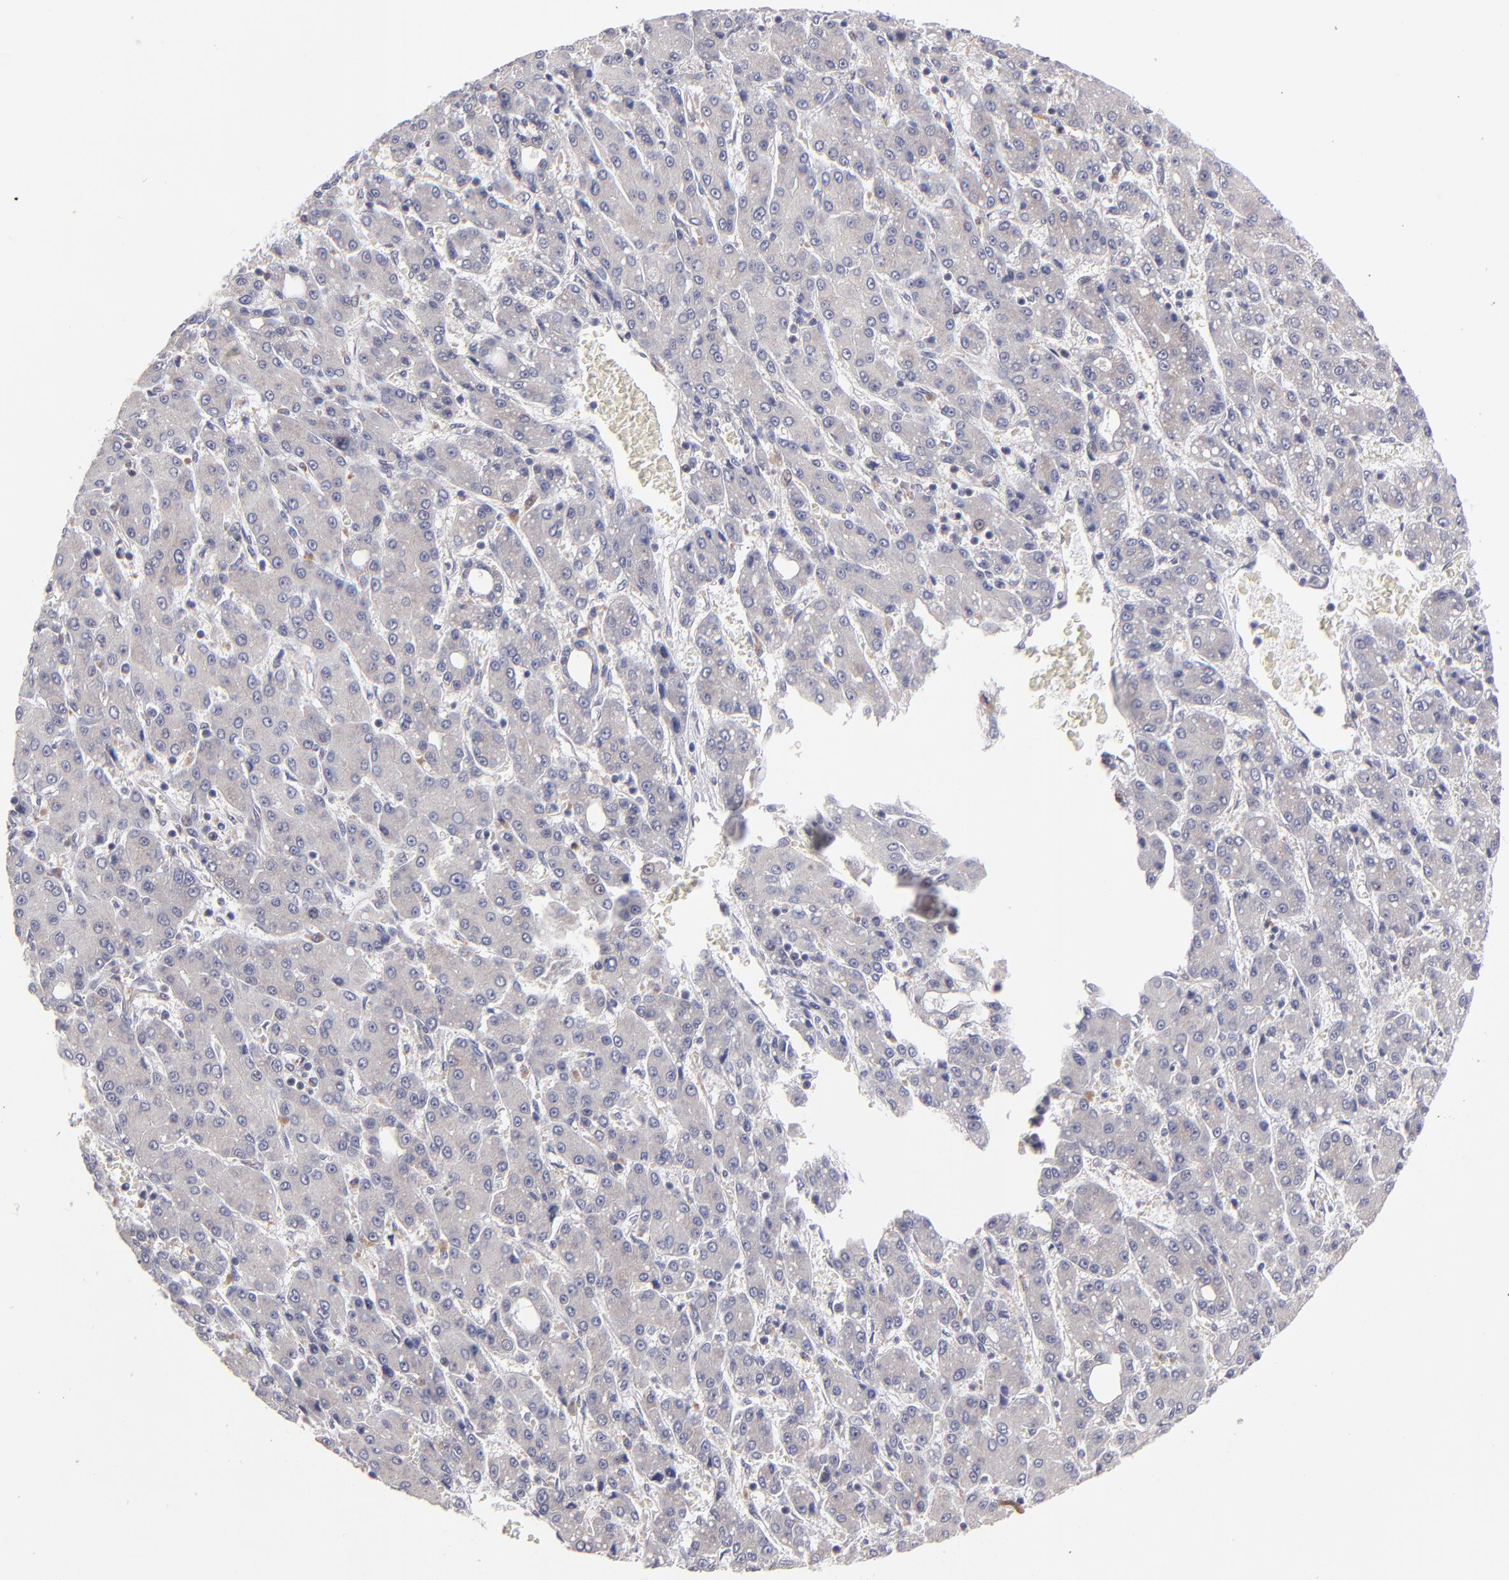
{"staining": {"intensity": "weak", "quantity": "25%-75%", "location": "cytoplasmic/membranous"}, "tissue": "liver cancer", "cell_type": "Tumor cells", "image_type": "cancer", "snomed": [{"axis": "morphology", "description": "Carcinoma, Hepatocellular, NOS"}, {"axis": "topography", "description": "Liver"}], "caption": "Human liver cancer stained with a protein marker displays weak staining in tumor cells.", "gene": "EIF3L", "patient": {"sex": "male", "age": 69}}